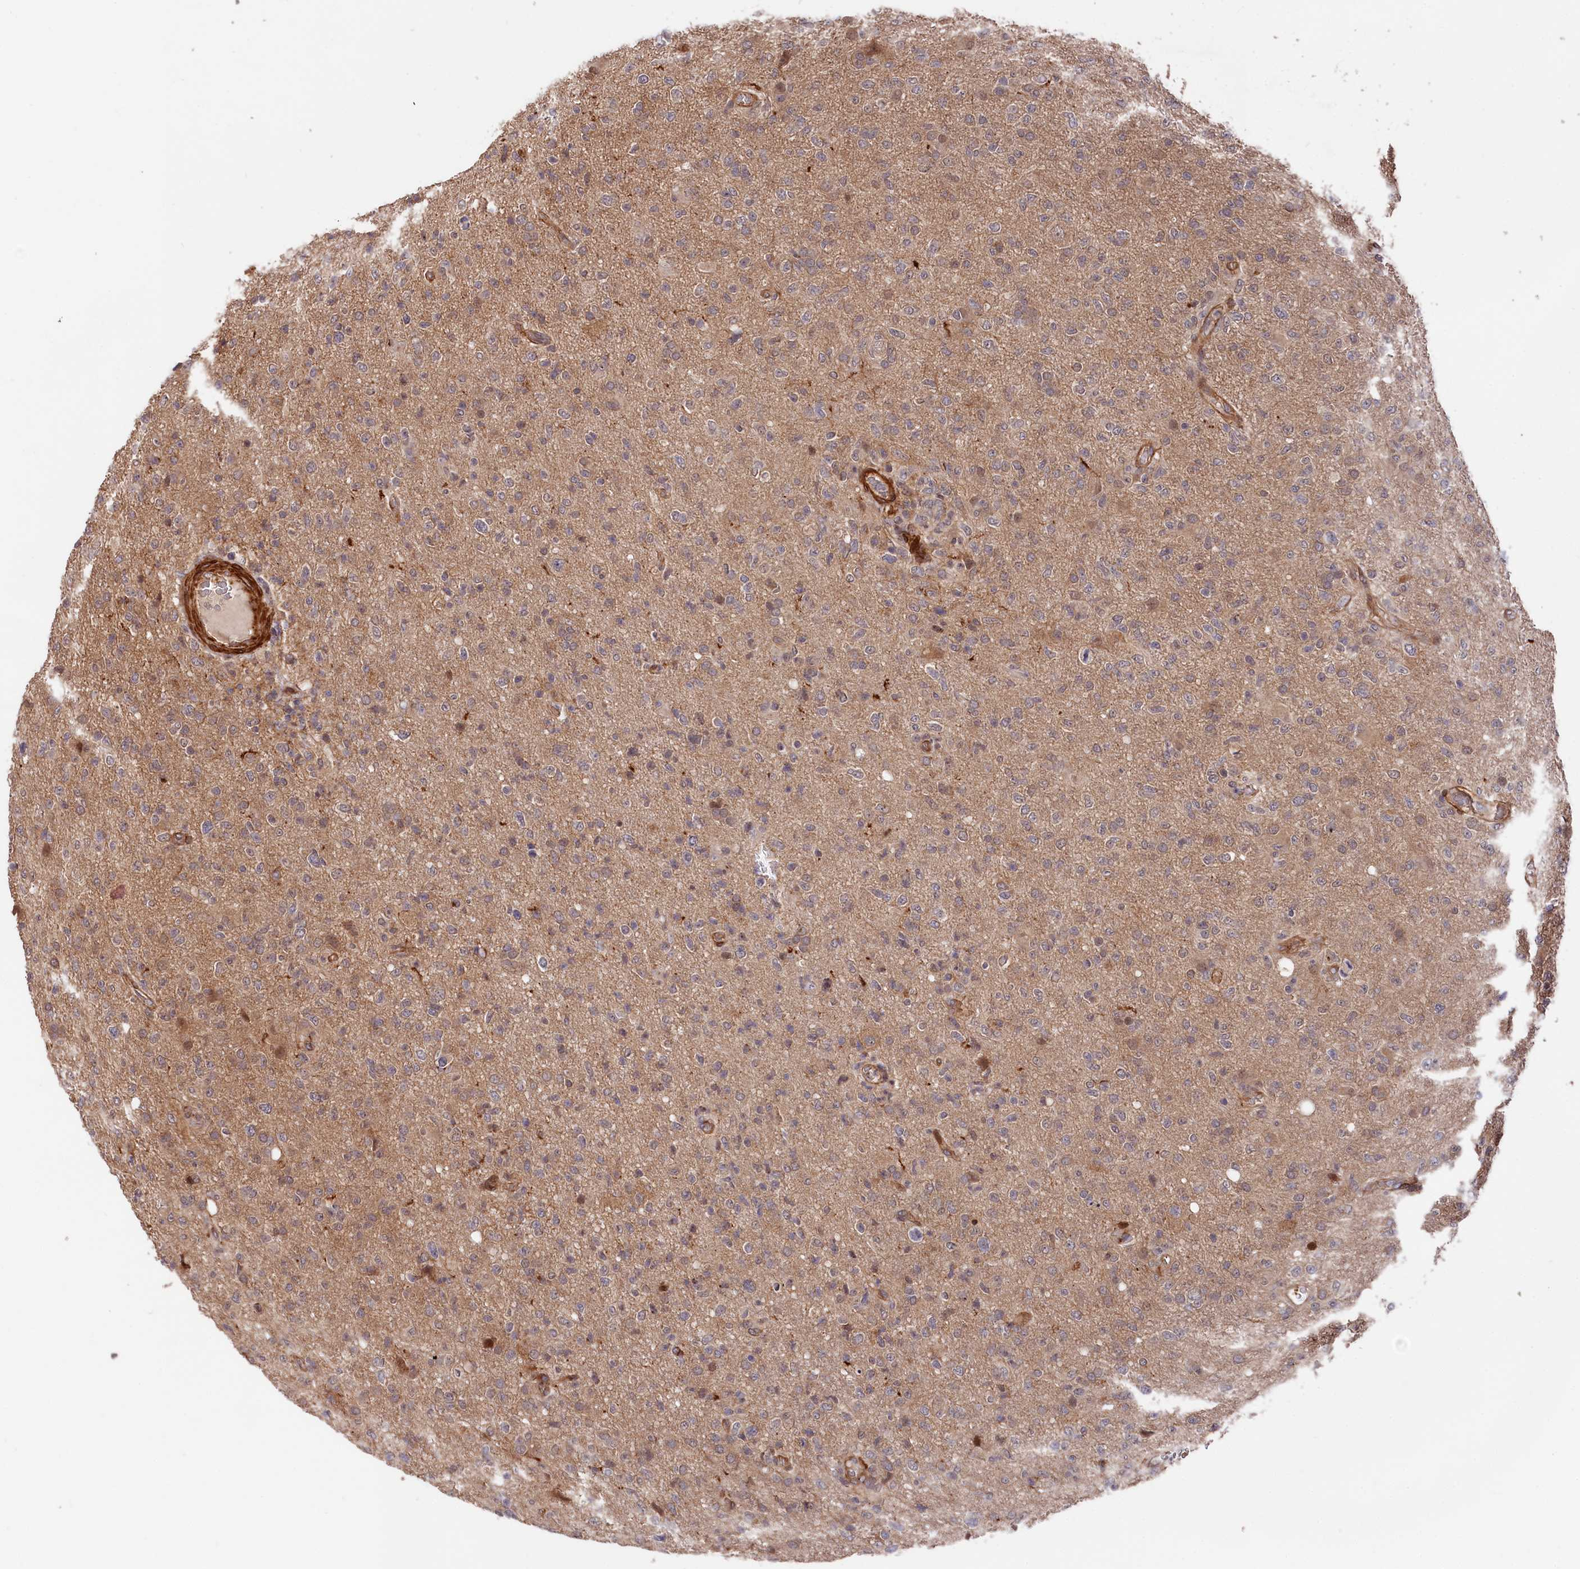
{"staining": {"intensity": "weak", "quantity": "<25%", "location": "cytoplasmic/membranous"}, "tissue": "glioma", "cell_type": "Tumor cells", "image_type": "cancer", "snomed": [{"axis": "morphology", "description": "Glioma, malignant, High grade"}, {"axis": "topography", "description": "Brain"}], "caption": "High power microscopy image of an IHC histopathology image of glioma, revealing no significant positivity in tumor cells.", "gene": "TNKS1BP1", "patient": {"sex": "female", "age": 57}}